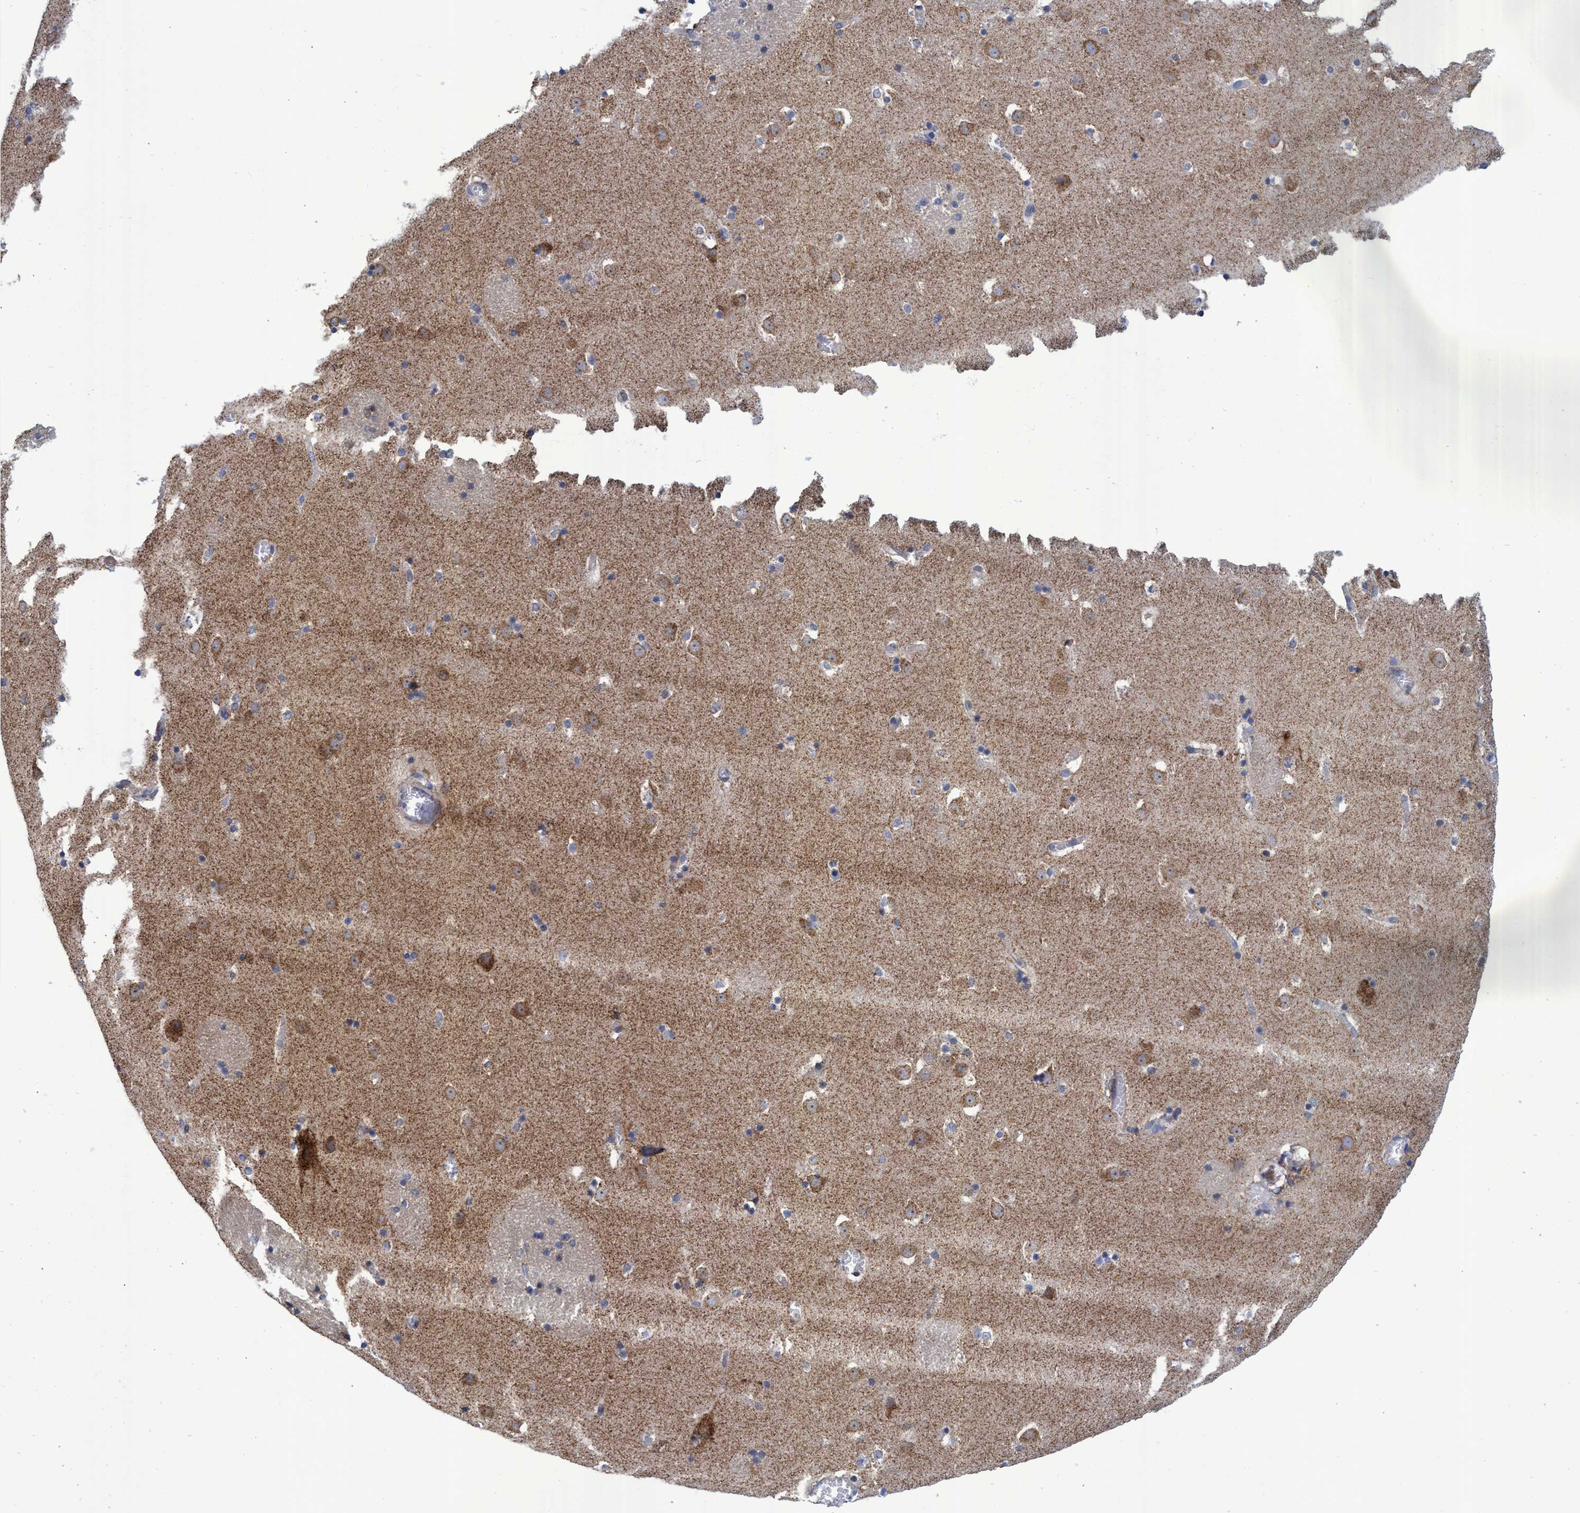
{"staining": {"intensity": "weak", "quantity": "<25%", "location": "cytoplasmic/membranous"}, "tissue": "caudate", "cell_type": "Glial cells", "image_type": "normal", "snomed": [{"axis": "morphology", "description": "Normal tissue, NOS"}, {"axis": "topography", "description": "Lateral ventricle wall"}], "caption": "Immunohistochemistry histopathology image of unremarkable caudate: caudate stained with DAB displays no significant protein staining in glial cells. (Stains: DAB immunohistochemistry with hematoxylin counter stain, Microscopy: brightfield microscopy at high magnification).", "gene": "NAT16", "patient": {"sex": "male", "age": 45}}